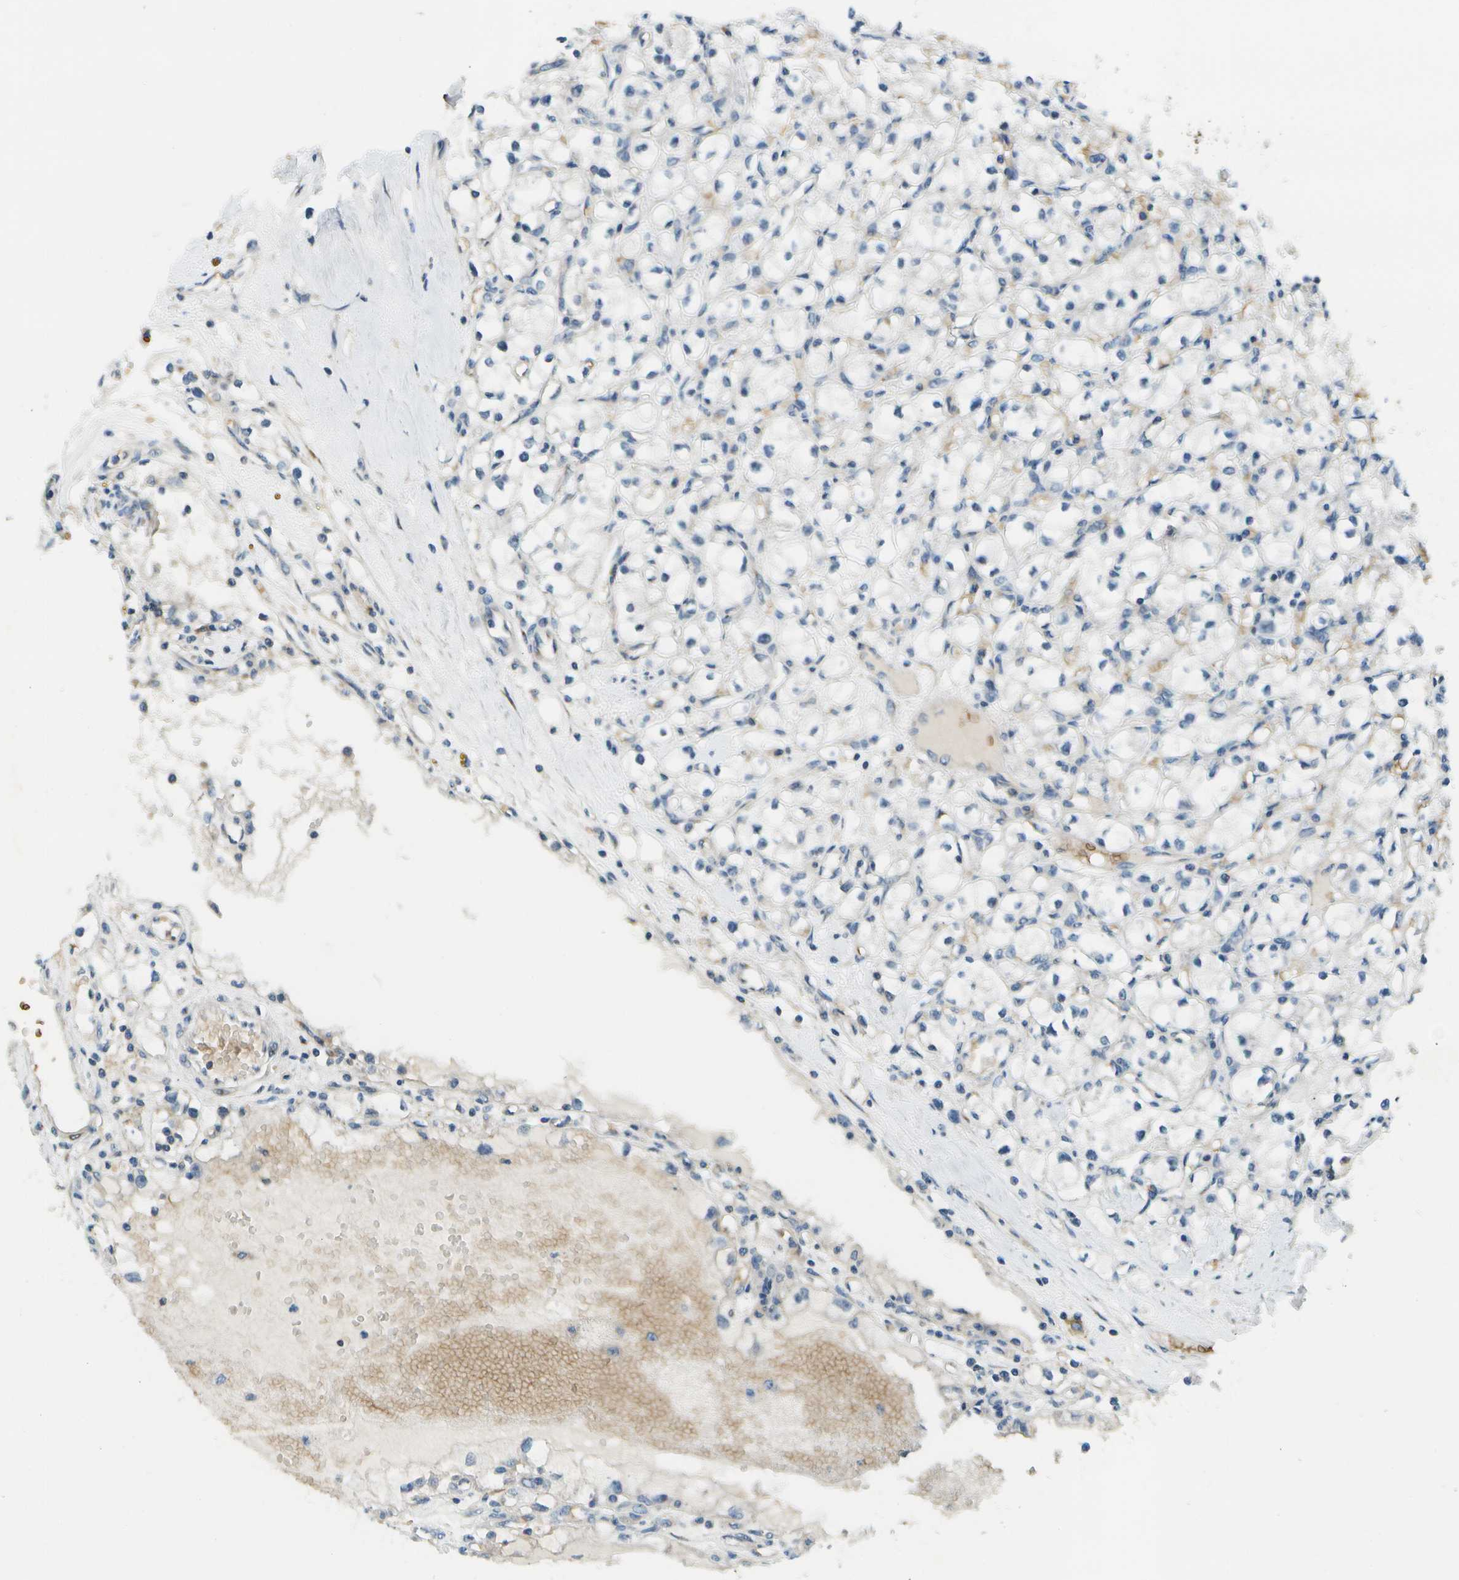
{"staining": {"intensity": "negative", "quantity": "none", "location": "none"}, "tissue": "renal cancer", "cell_type": "Tumor cells", "image_type": "cancer", "snomed": [{"axis": "morphology", "description": "Adenocarcinoma, NOS"}, {"axis": "topography", "description": "Kidney"}], "caption": "IHC of human renal adenocarcinoma displays no positivity in tumor cells.", "gene": "CTIF", "patient": {"sex": "male", "age": 56}}